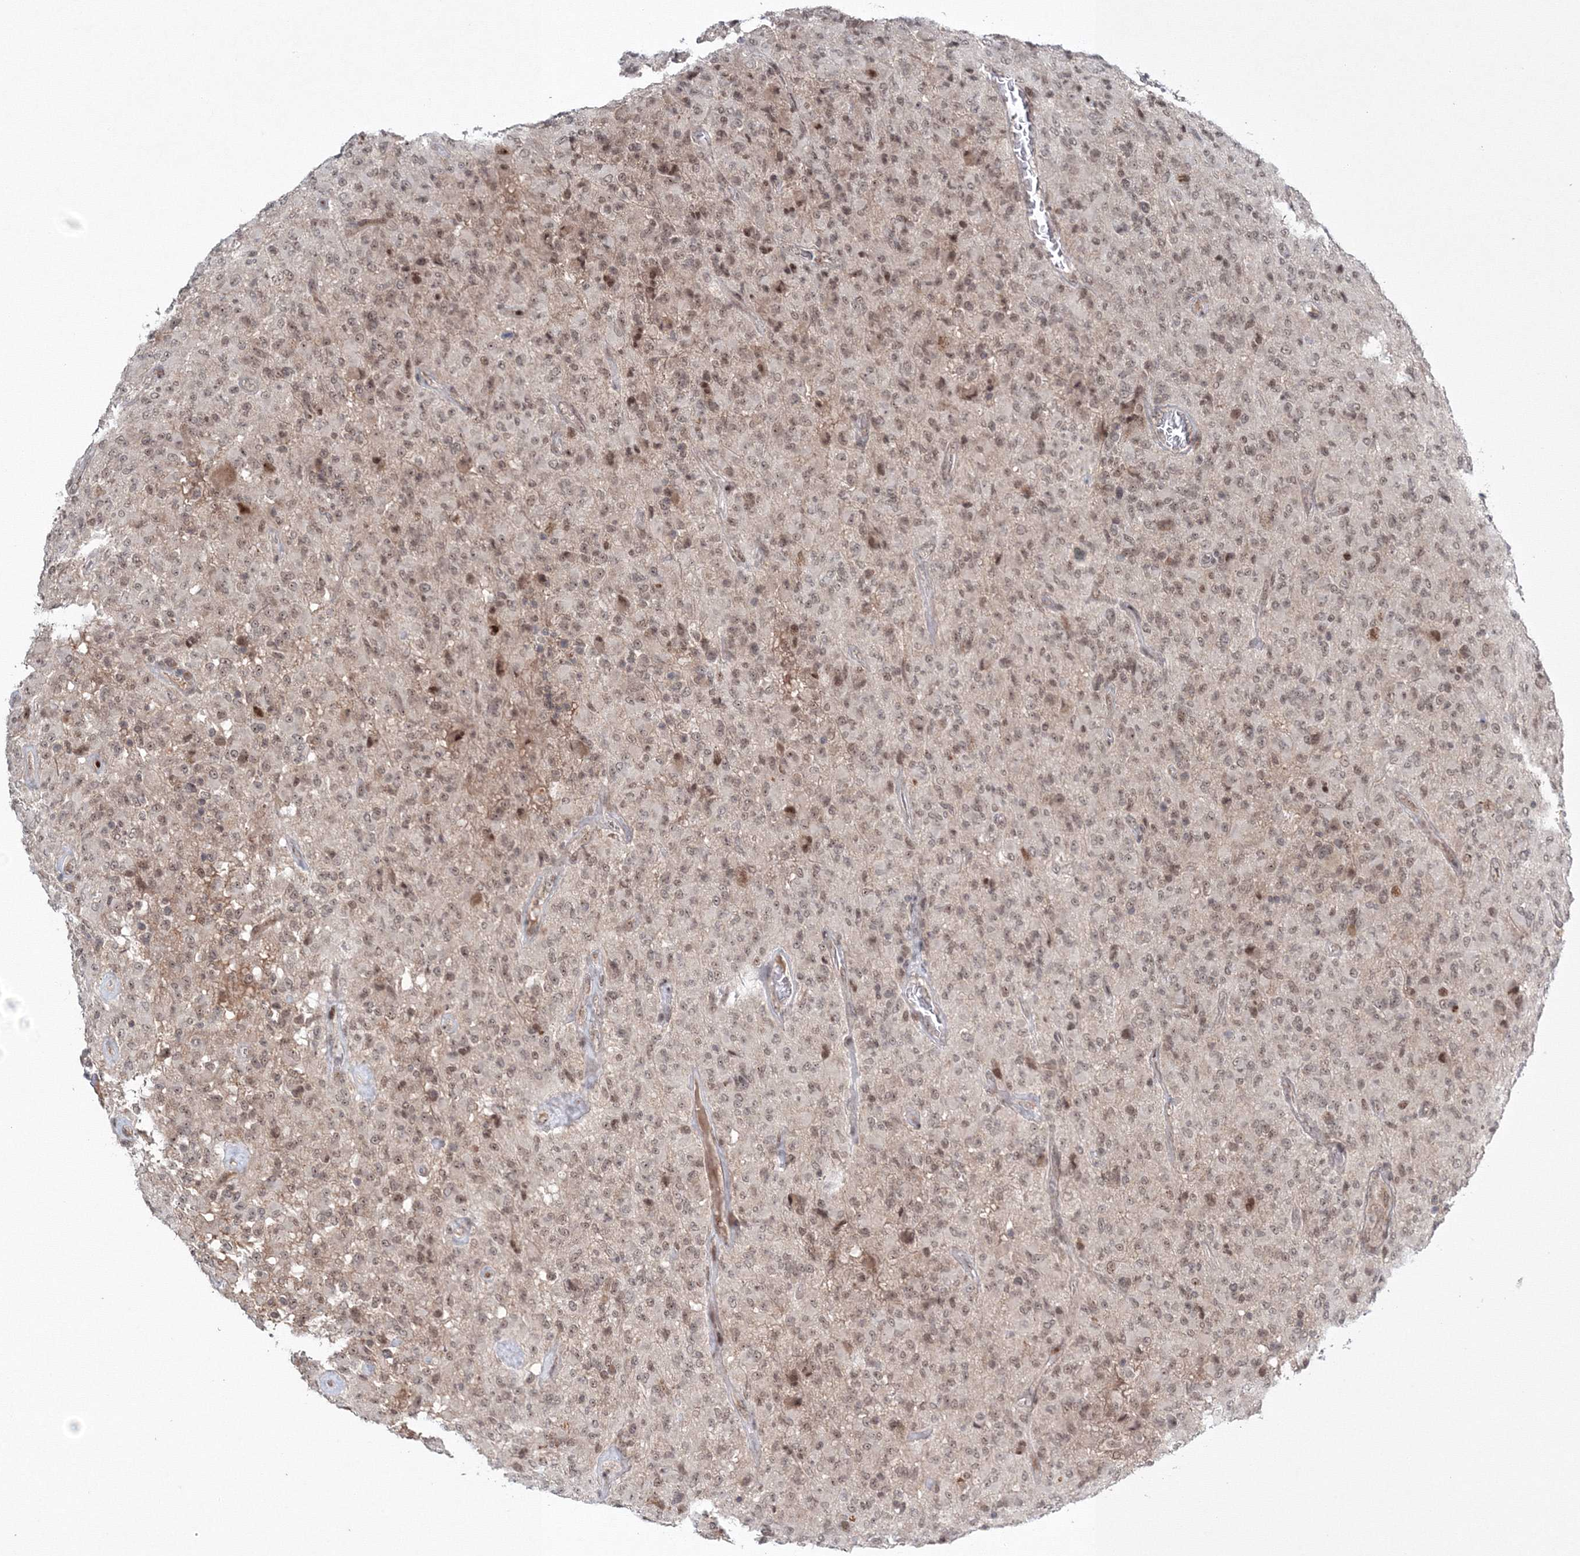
{"staining": {"intensity": "weak", "quantity": ">75%", "location": "nuclear"}, "tissue": "glioma", "cell_type": "Tumor cells", "image_type": "cancer", "snomed": [{"axis": "morphology", "description": "Glioma, malignant, High grade"}, {"axis": "topography", "description": "Brain"}], "caption": "IHC photomicrograph of neoplastic tissue: human high-grade glioma (malignant) stained using IHC demonstrates low levels of weak protein expression localized specifically in the nuclear of tumor cells, appearing as a nuclear brown color.", "gene": "NOA1", "patient": {"sex": "female", "age": 57}}